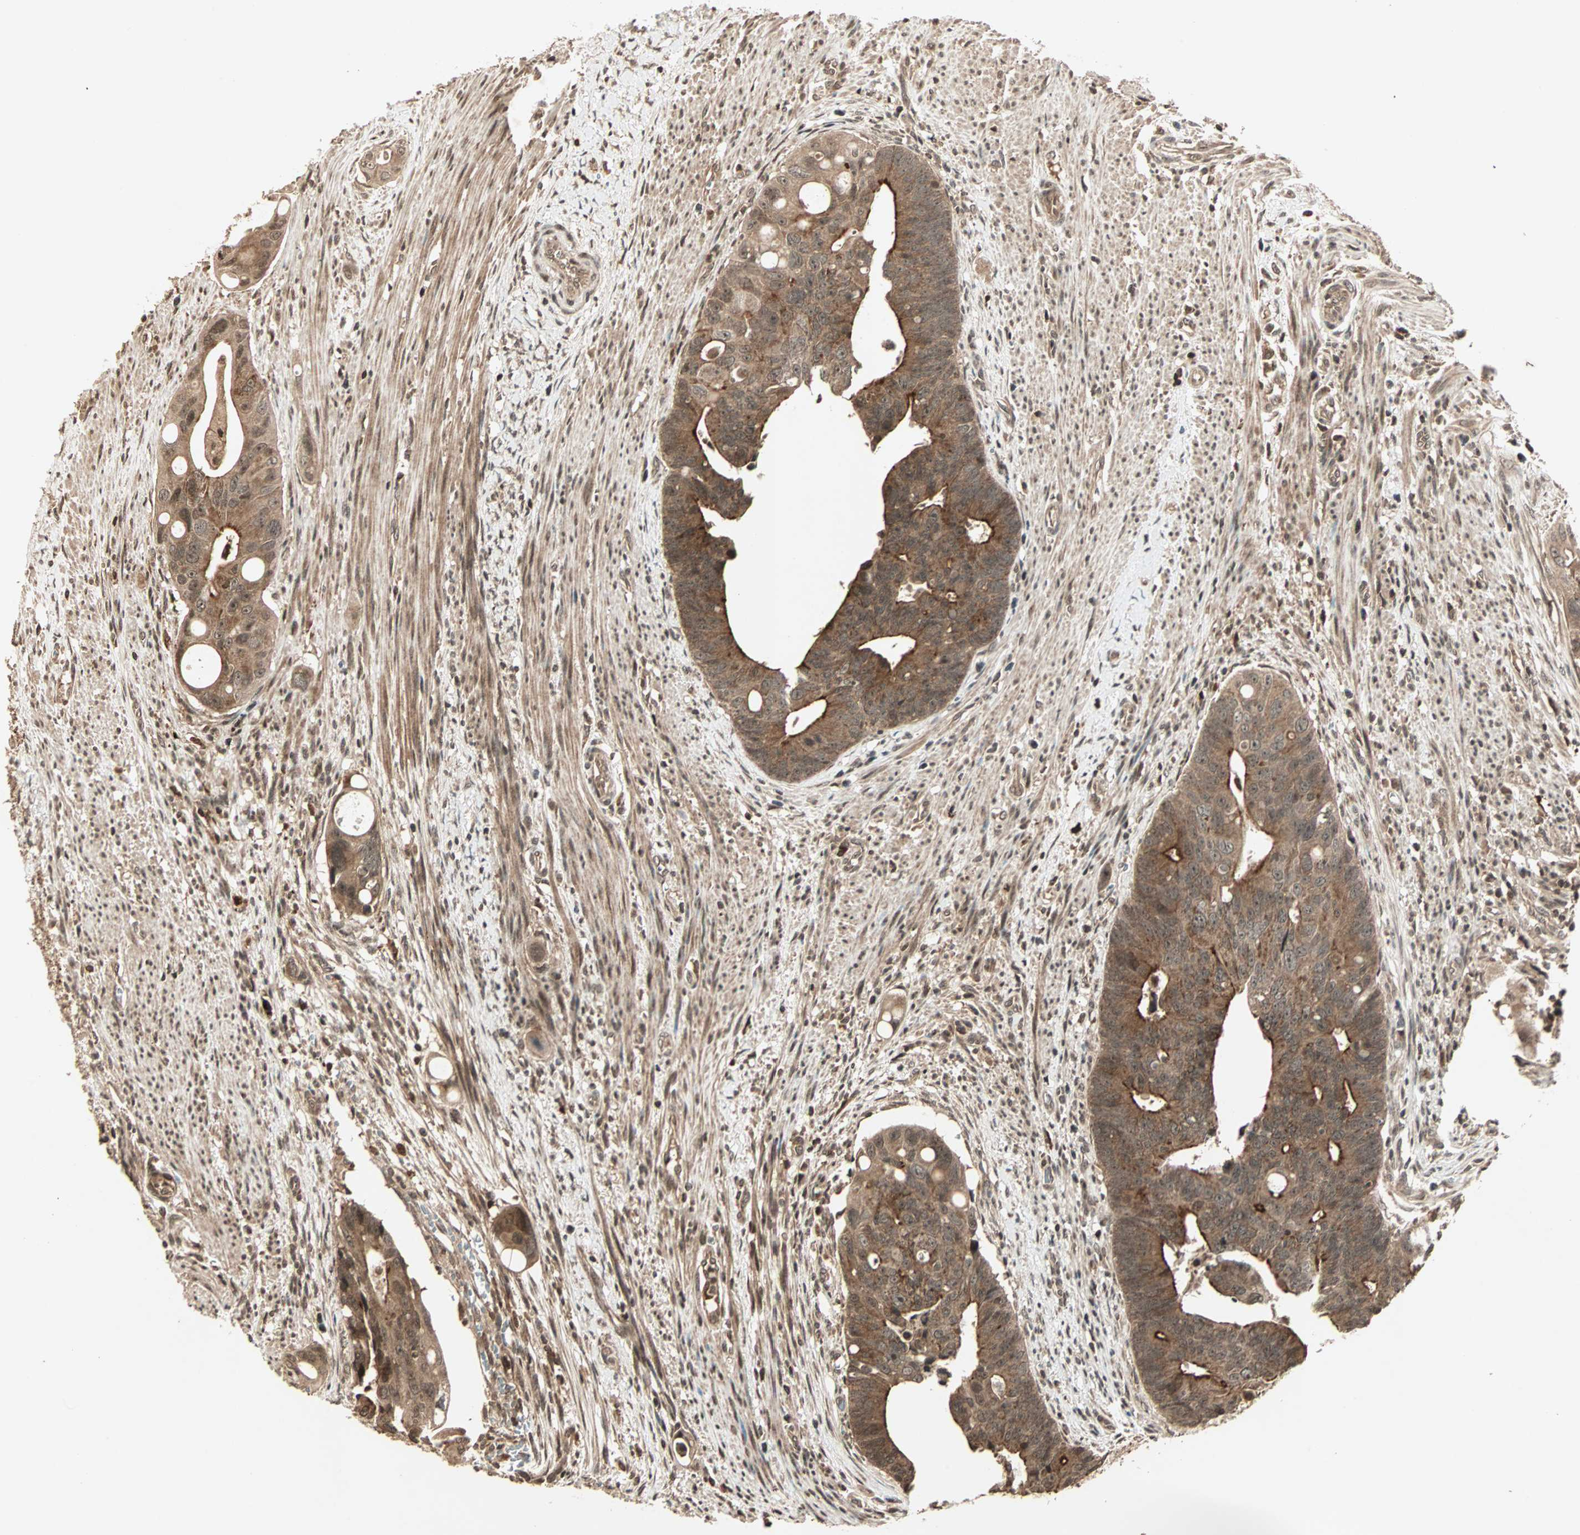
{"staining": {"intensity": "strong", "quantity": ">75%", "location": "cytoplasmic/membranous"}, "tissue": "colorectal cancer", "cell_type": "Tumor cells", "image_type": "cancer", "snomed": [{"axis": "morphology", "description": "Adenocarcinoma, NOS"}, {"axis": "topography", "description": "Colon"}], "caption": "Protein expression analysis of human colorectal adenocarcinoma reveals strong cytoplasmic/membranous staining in about >75% of tumor cells. (Stains: DAB (3,3'-diaminobenzidine) in brown, nuclei in blue, Microscopy: brightfield microscopy at high magnification).", "gene": "RFFL", "patient": {"sex": "female", "age": 57}}